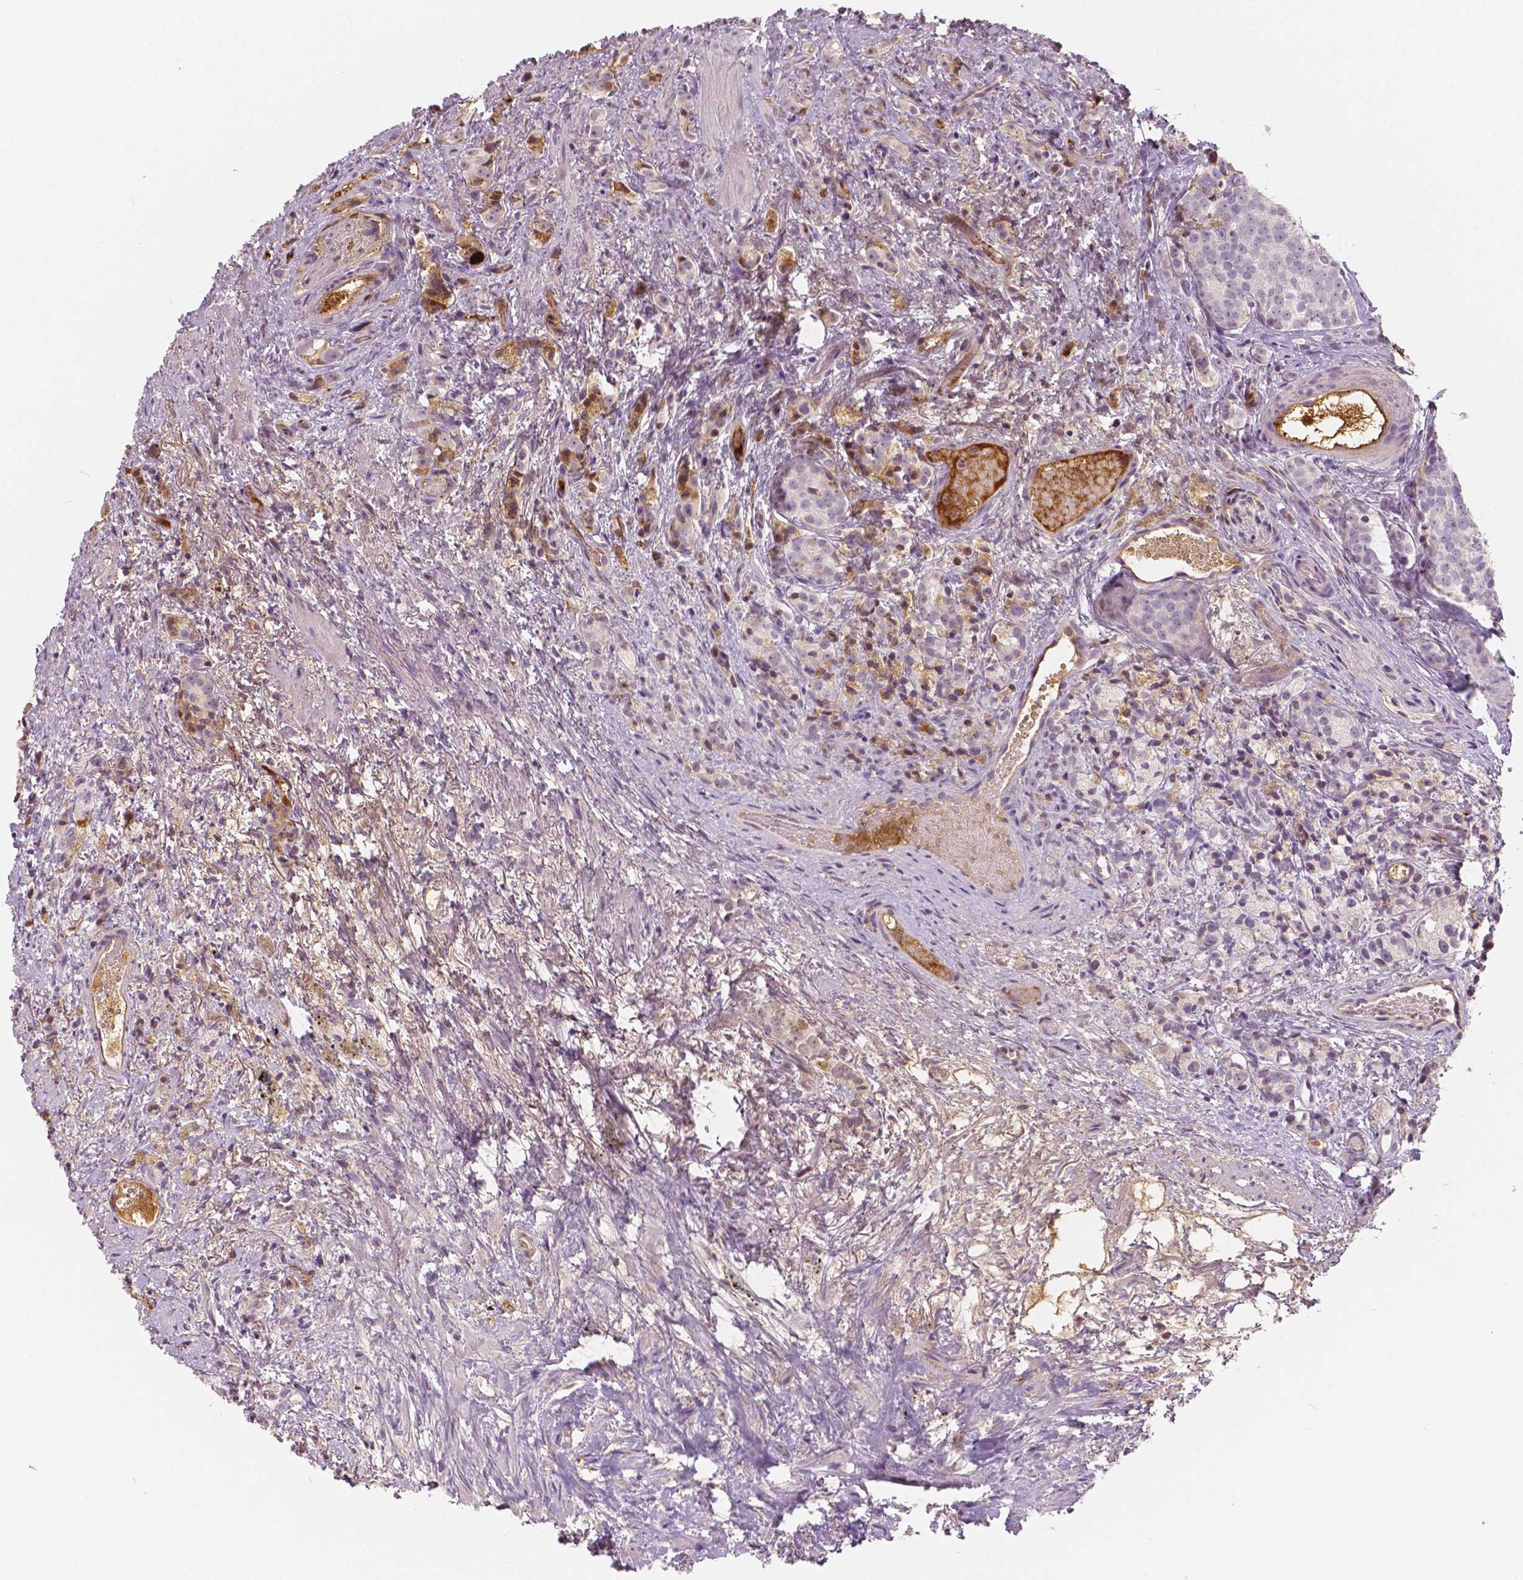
{"staining": {"intensity": "negative", "quantity": "none", "location": "none"}, "tissue": "prostate cancer", "cell_type": "Tumor cells", "image_type": "cancer", "snomed": [{"axis": "morphology", "description": "Adenocarcinoma, High grade"}, {"axis": "topography", "description": "Prostate"}], "caption": "Immunohistochemical staining of prostate cancer (high-grade adenocarcinoma) demonstrates no significant staining in tumor cells. (DAB (3,3'-diaminobenzidine) immunohistochemistry (IHC) visualized using brightfield microscopy, high magnification).", "gene": "APOA4", "patient": {"sex": "male", "age": 53}}